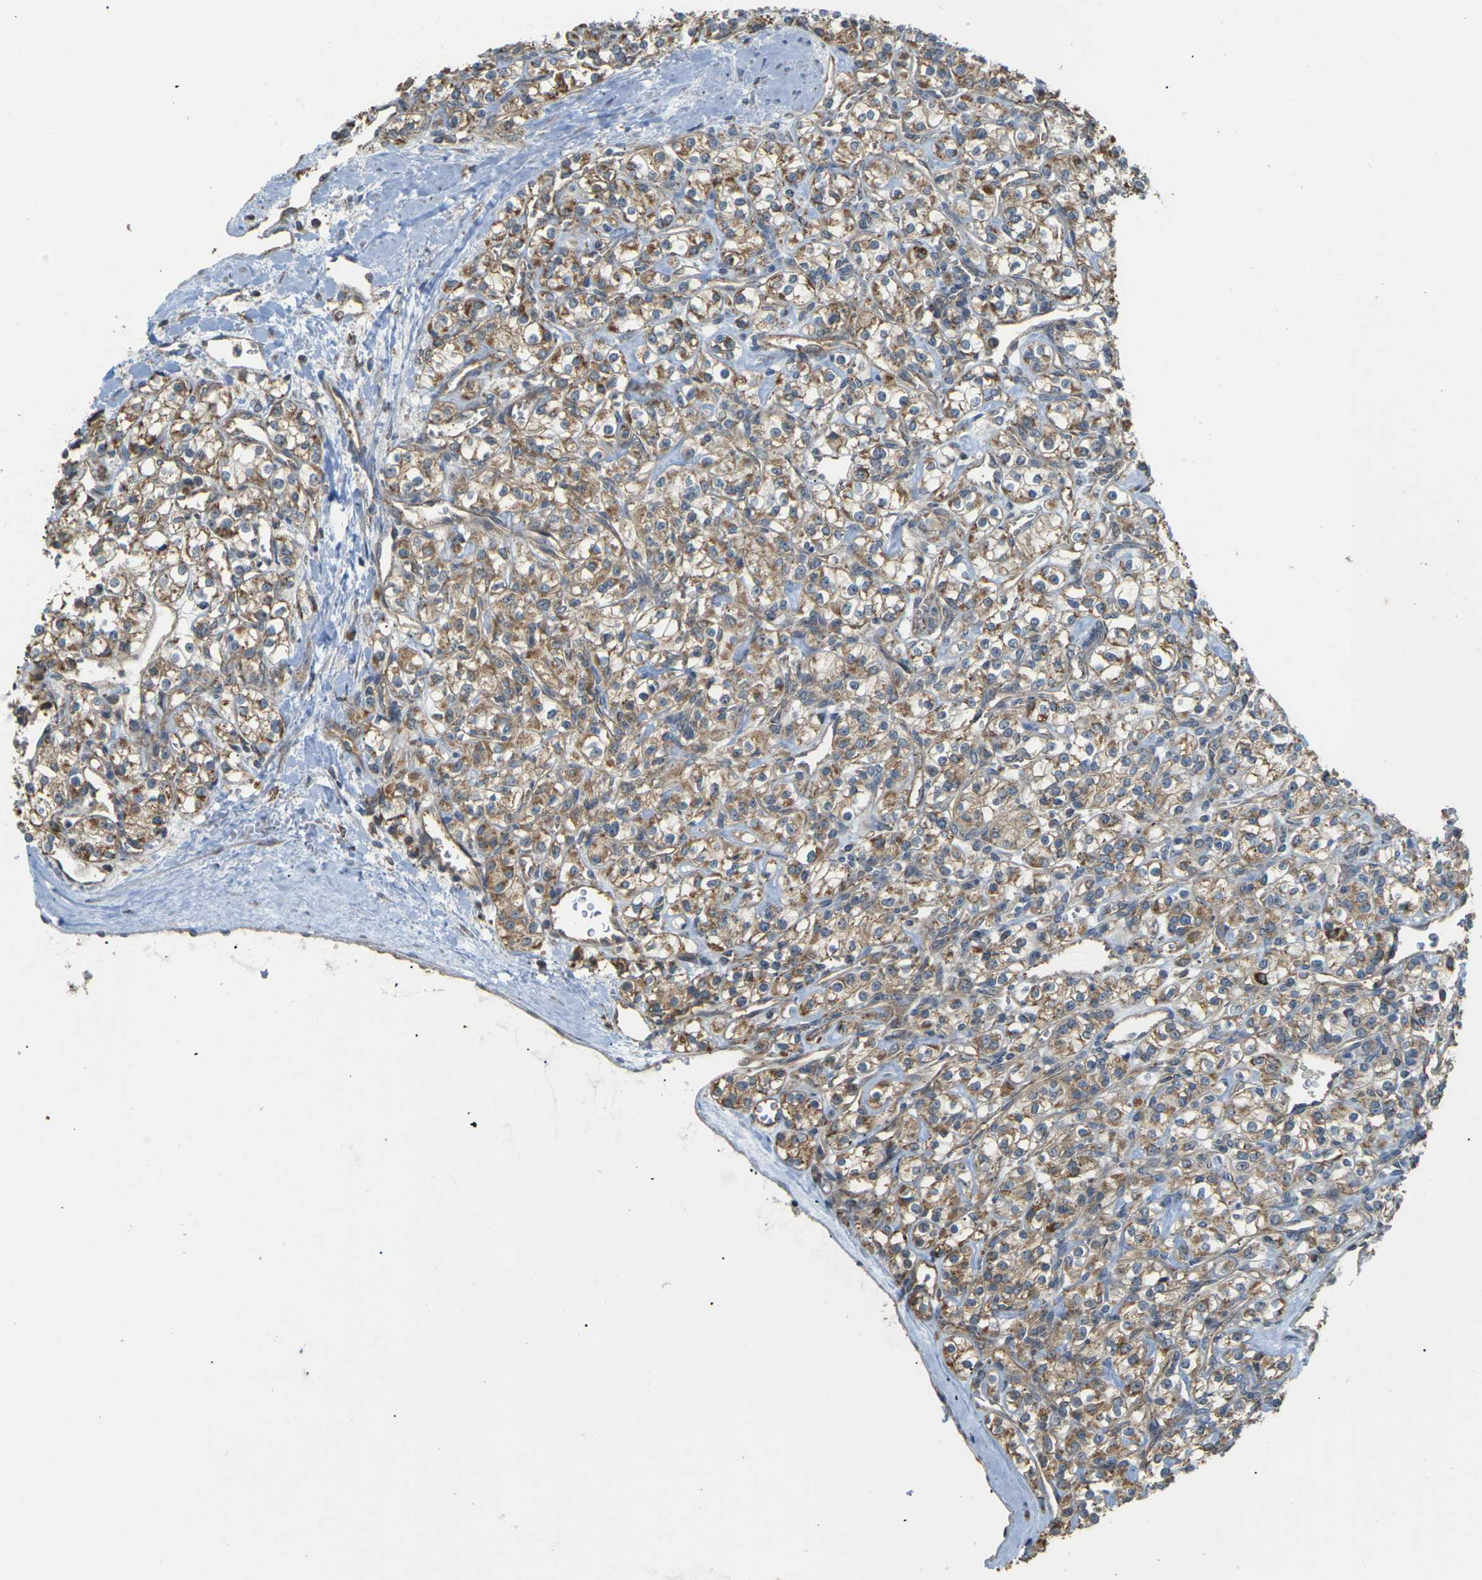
{"staining": {"intensity": "moderate", "quantity": ">75%", "location": "cytoplasmic/membranous"}, "tissue": "renal cancer", "cell_type": "Tumor cells", "image_type": "cancer", "snomed": [{"axis": "morphology", "description": "Adenocarcinoma, NOS"}, {"axis": "topography", "description": "Kidney"}], "caption": "Moderate cytoplasmic/membranous expression for a protein is present in about >75% of tumor cells of renal cancer (adenocarcinoma) using IHC.", "gene": "KSR1", "patient": {"sex": "male", "age": 77}}